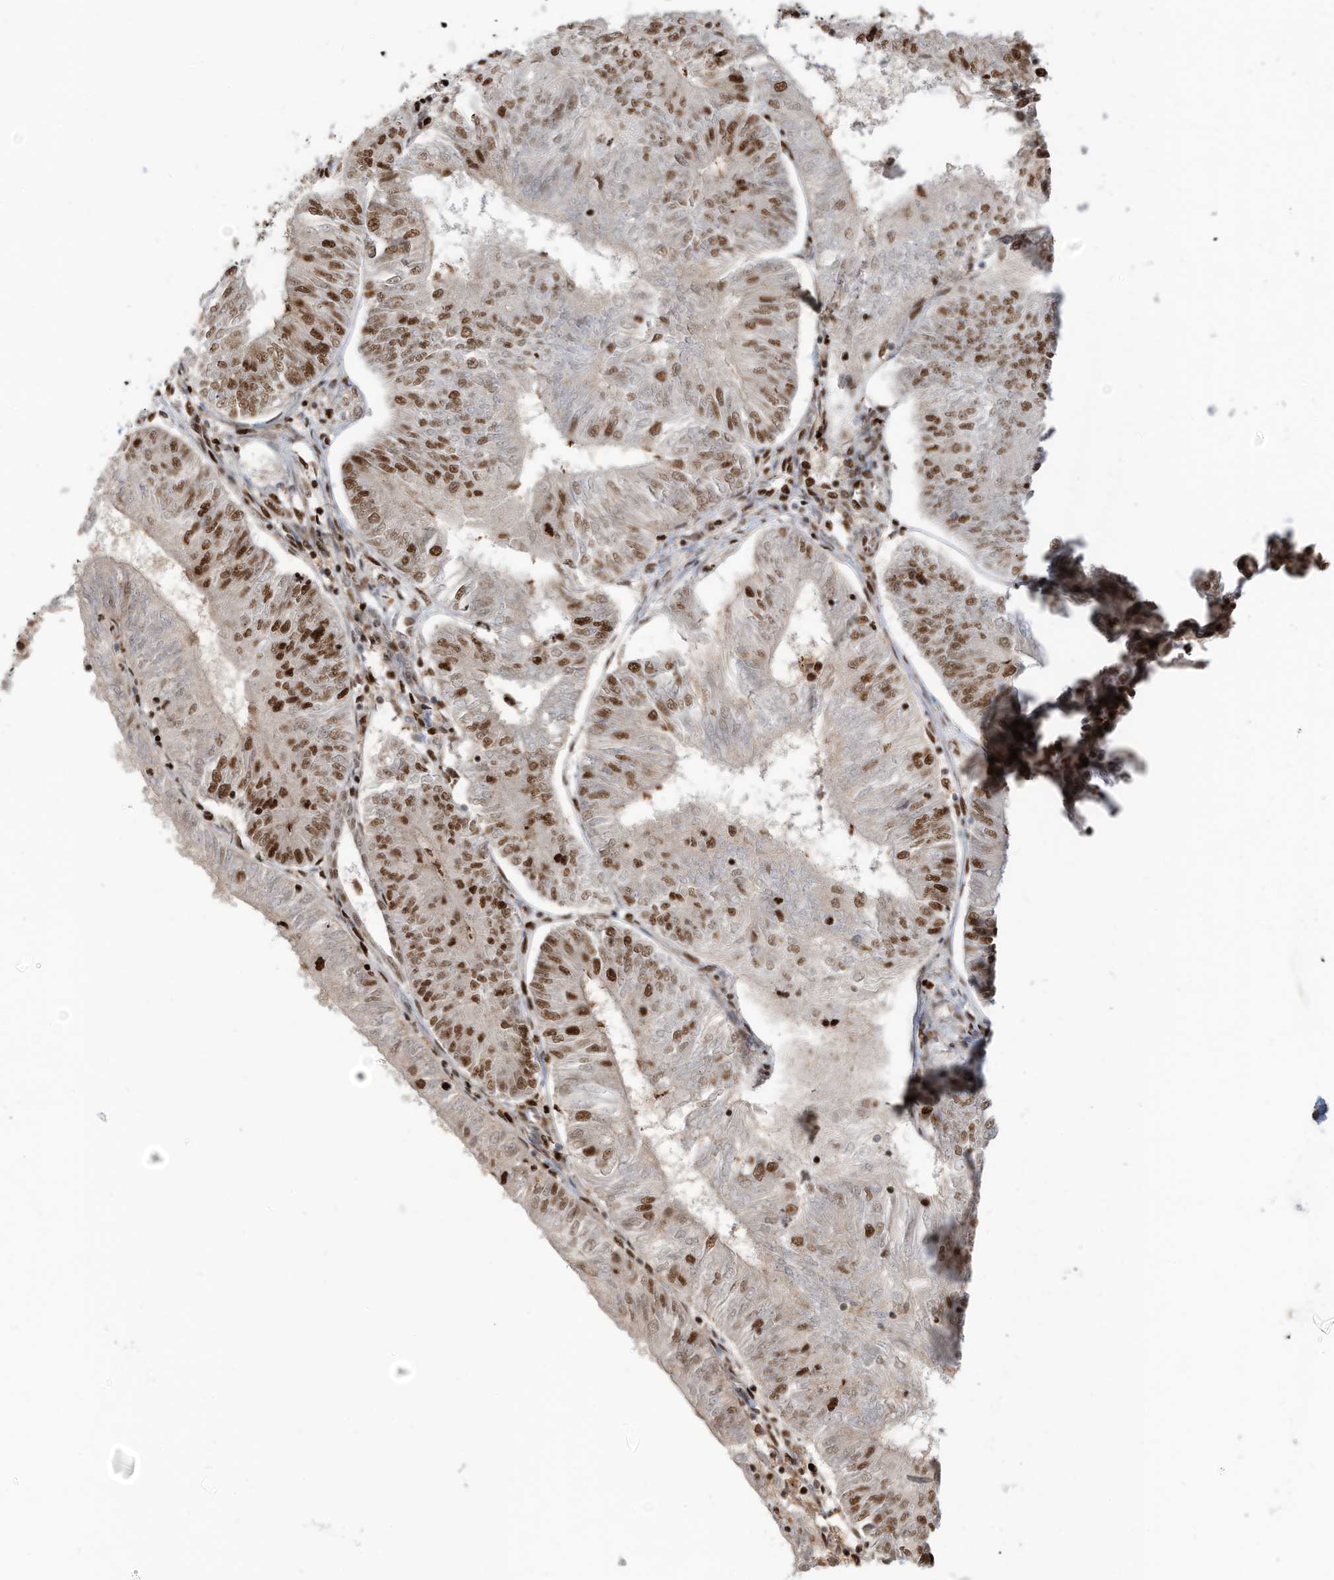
{"staining": {"intensity": "moderate", "quantity": "25%-75%", "location": "nuclear"}, "tissue": "endometrial cancer", "cell_type": "Tumor cells", "image_type": "cancer", "snomed": [{"axis": "morphology", "description": "Adenocarcinoma, NOS"}, {"axis": "topography", "description": "Endometrium"}], "caption": "About 25%-75% of tumor cells in endometrial cancer demonstrate moderate nuclear protein expression as visualized by brown immunohistochemical staining.", "gene": "SAMD15", "patient": {"sex": "female", "age": 58}}